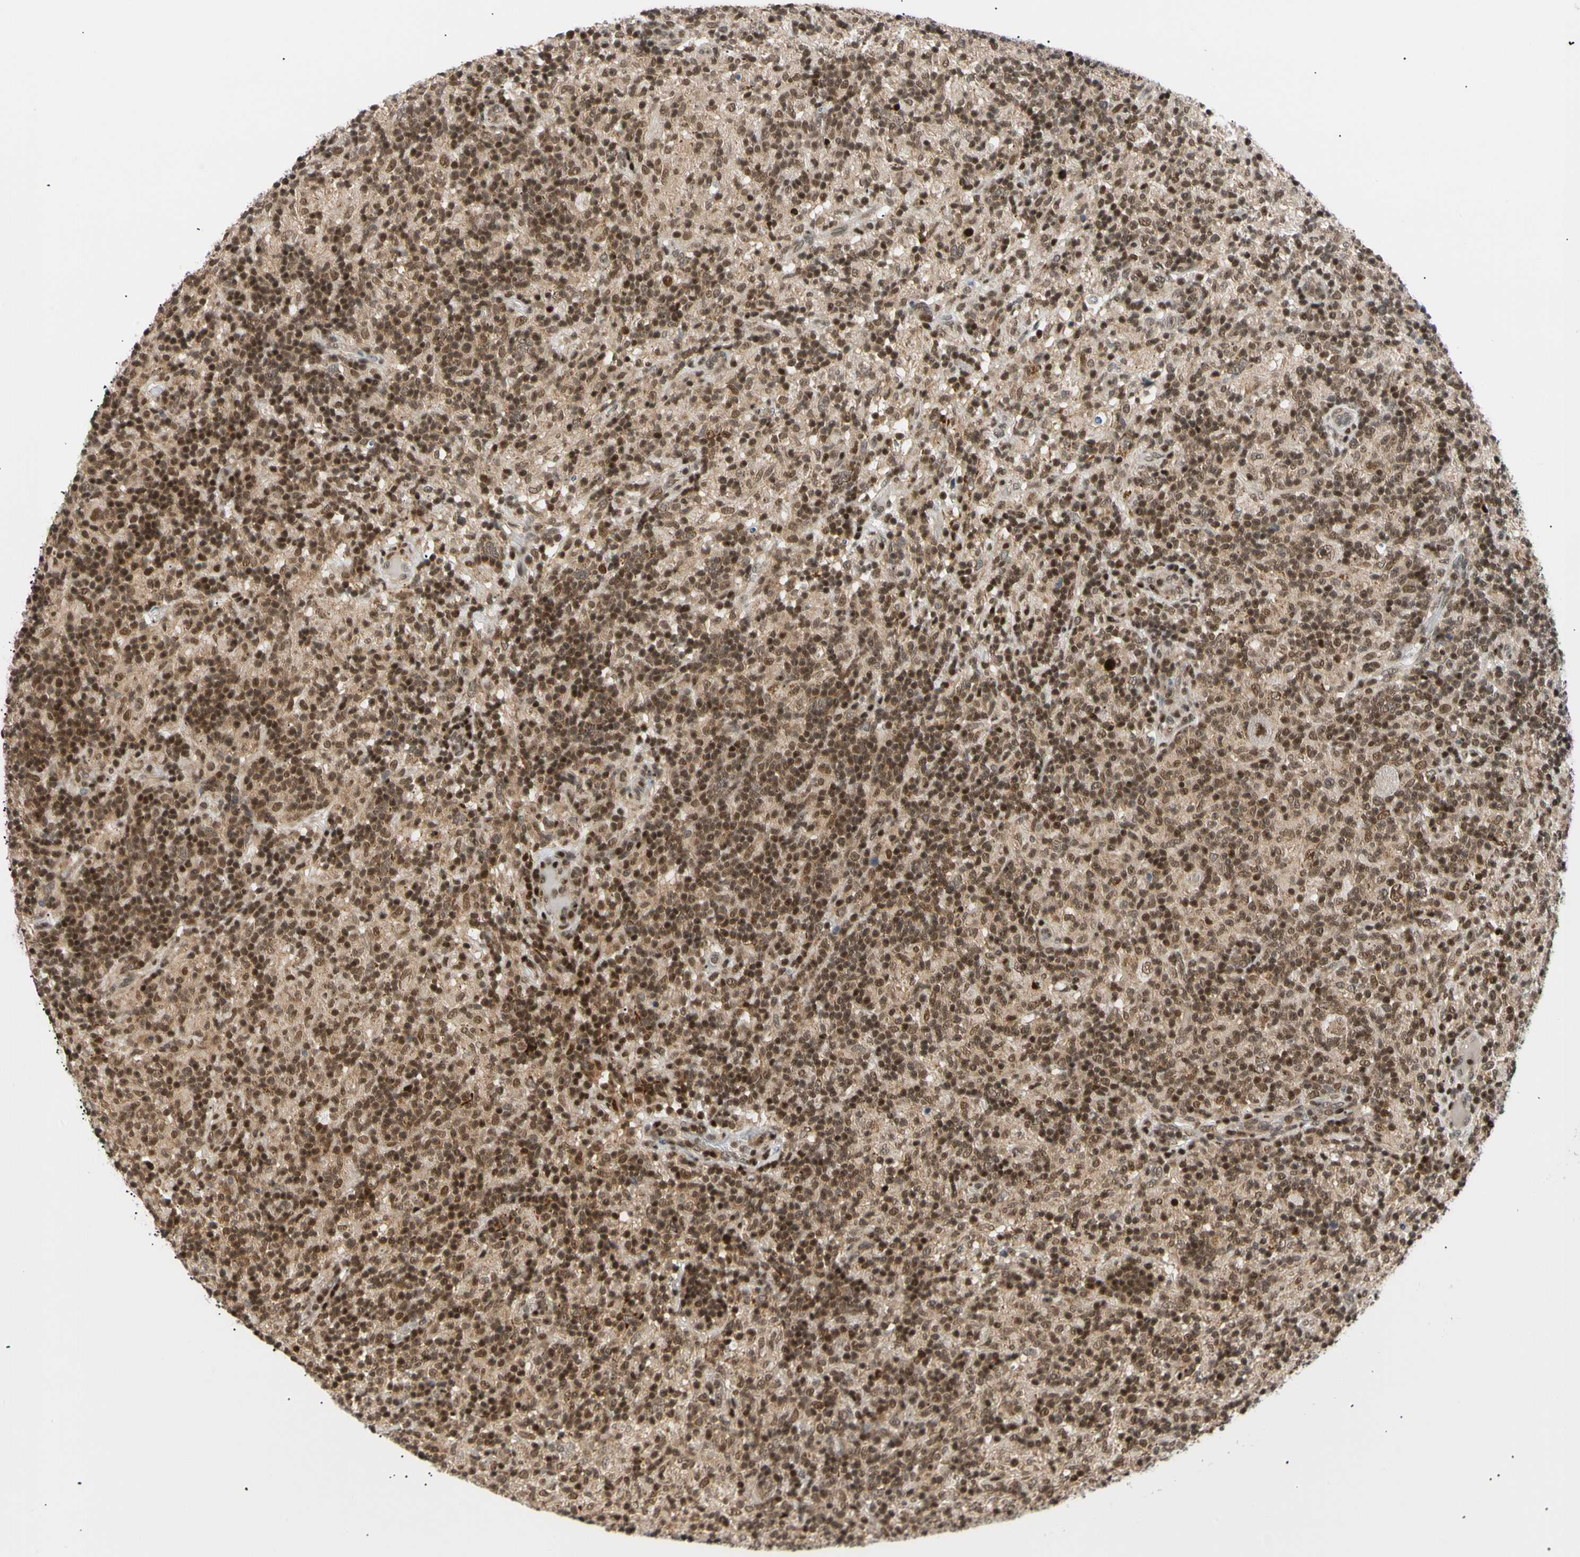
{"staining": {"intensity": "strong", "quantity": ">75%", "location": "nuclear"}, "tissue": "lymphoma", "cell_type": "Tumor cells", "image_type": "cancer", "snomed": [{"axis": "morphology", "description": "Hodgkin's disease, NOS"}, {"axis": "topography", "description": "Lymph node"}], "caption": "This image displays immunohistochemistry staining of human lymphoma, with high strong nuclear positivity in approximately >75% of tumor cells.", "gene": "E2F1", "patient": {"sex": "male", "age": 70}}